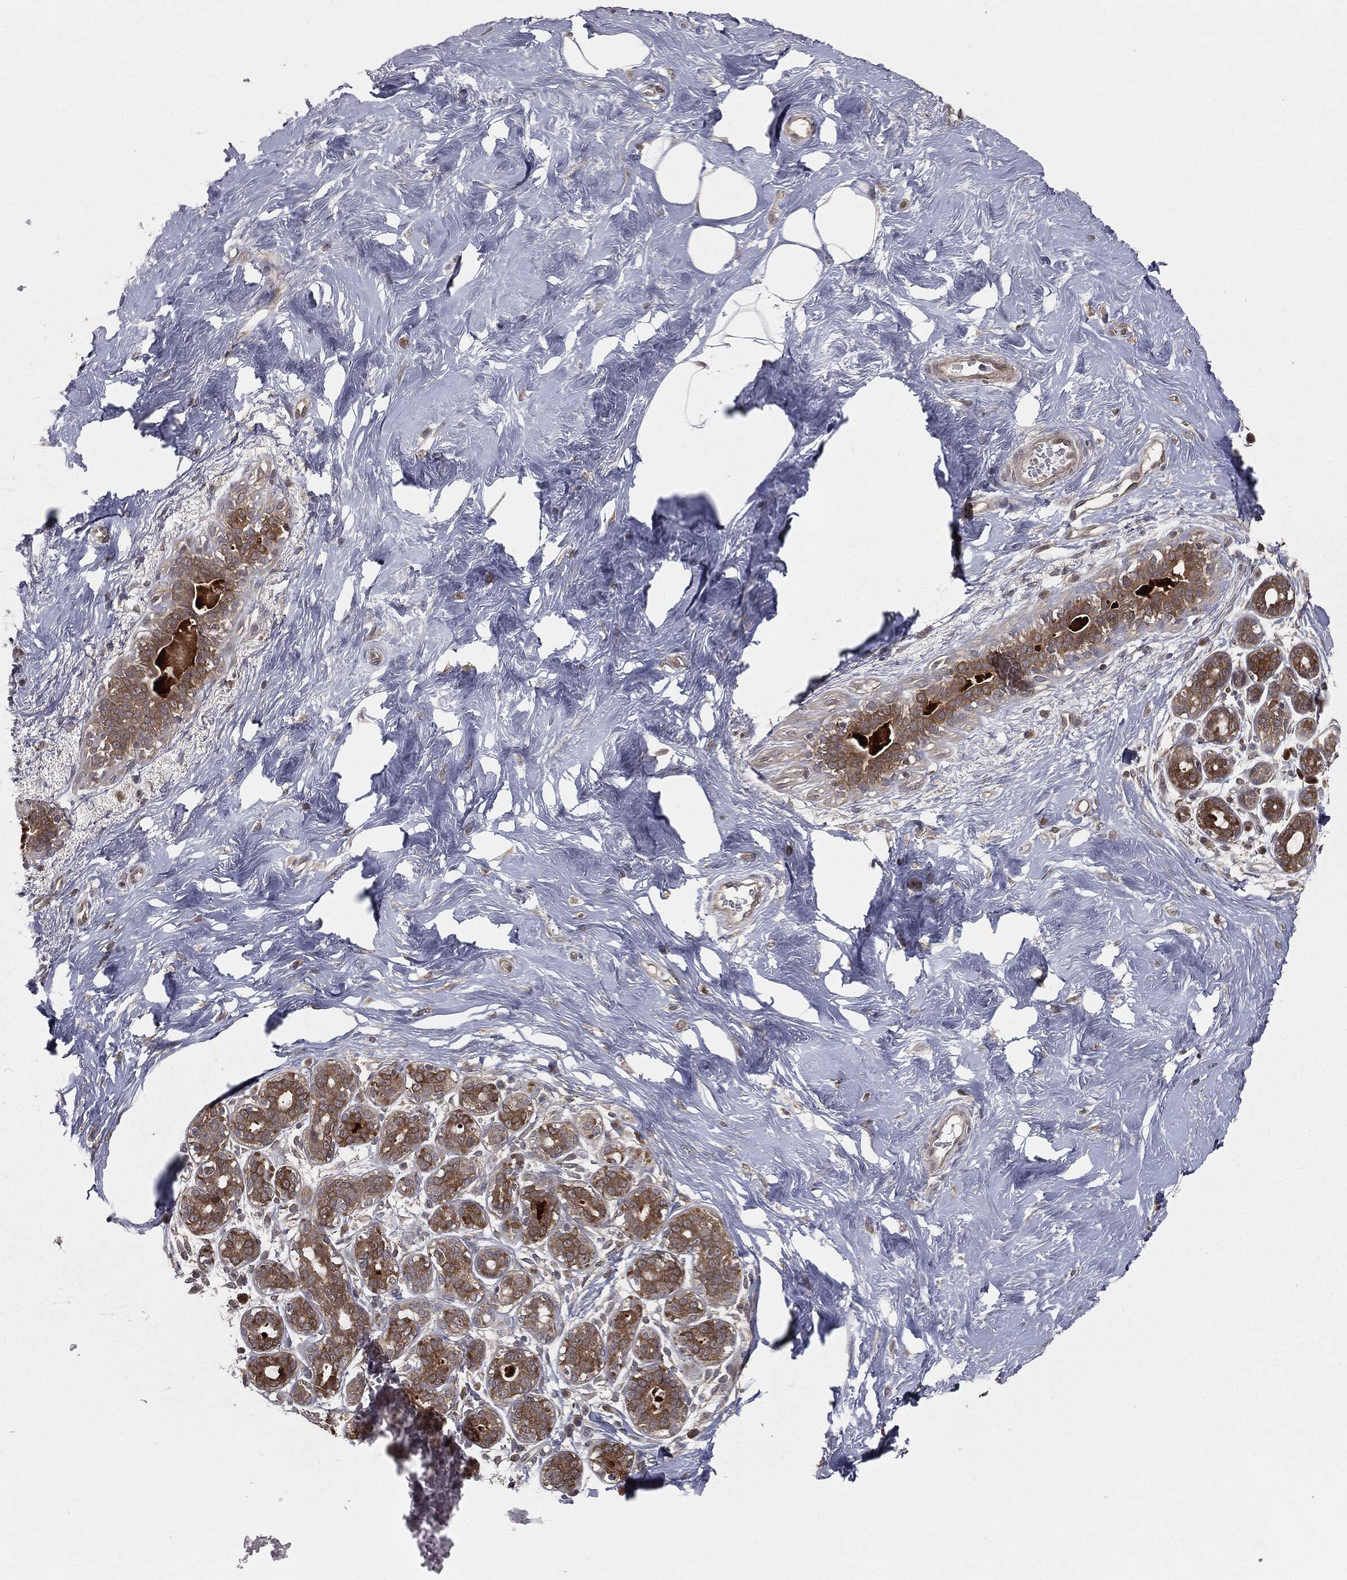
{"staining": {"intensity": "negative", "quantity": "none", "location": "none"}, "tissue": "breast", "cell_type": "Adipocytes", "image_type": "normal", "snomed": [{"axis": "morphology", "description": "Normal tissue, NOS"}, {"axis": "topography", "description": "Breast"}], "caption": "Immunohistochemical staining of unremarkable breast exhibits no significant positivity in adipocytes. Brightfield microscopy of immunohistochemistry (IHC) stained with DAB (3,3'-diaminobenzidine) (brown) and hematoxylin (blue), captured at high magnification.", "gene": "FBXO7", "patient": {"sex": "female", "age": 43}}